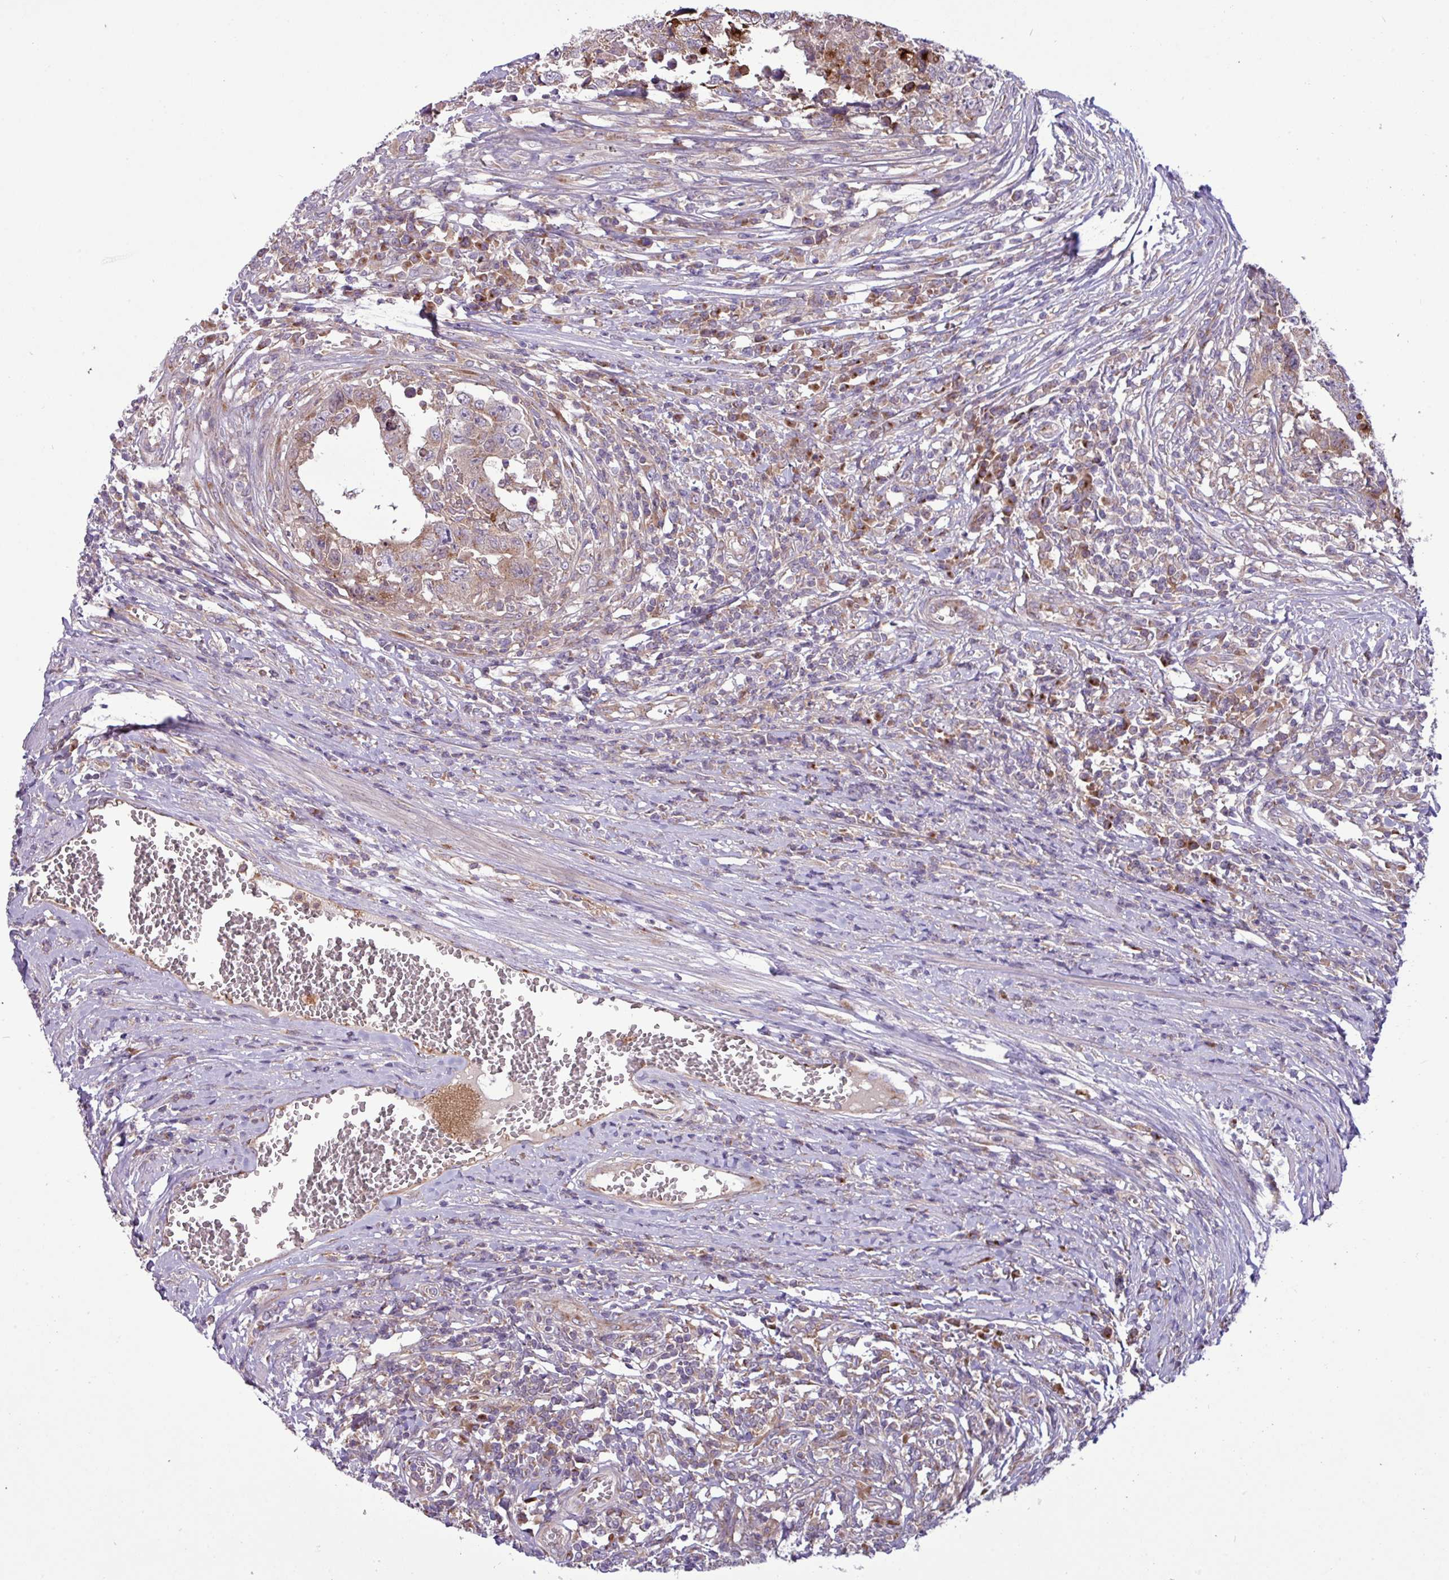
{"staining": {"intensity": "weak", "quantity": "25%-75%", "location": "cytoplasmic/membranous"}, "tissue": "testis cancer", "cell_type": "Tumor cells", "image_type": "cancer", "snomed": [{"axis": "morphology", "description": "Carcinoma, Embryonal, NOS"}, {"axis": "topography", "description": "Testis"}], "caption": "Immunohistochemical staining of human testis embryonal carcinoma reveals weak cytoplasmic/membranous protein expression in approximately 25%-75% of tumor cells.", "gene": "RAB19", "patient": {"sex": "male", "age": 25}}